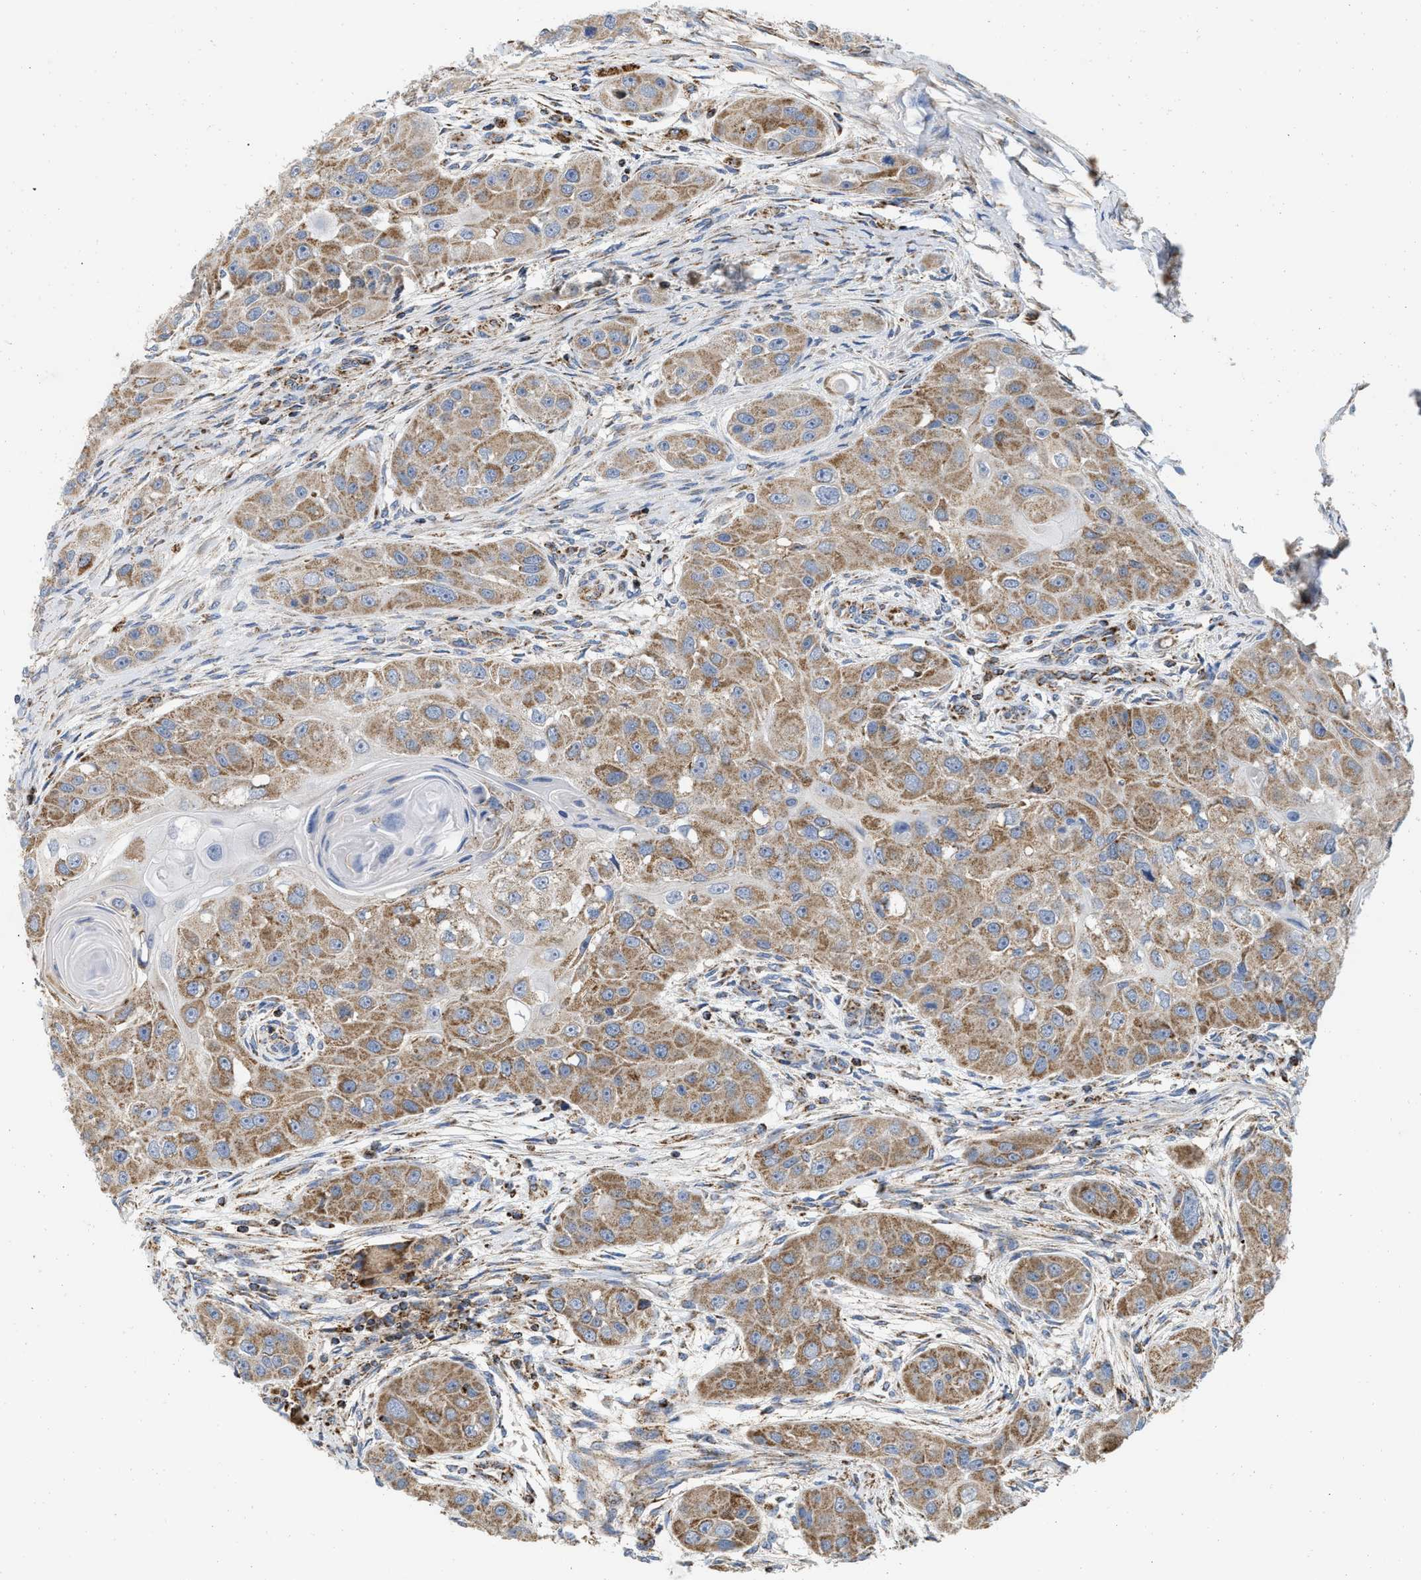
{"staining": {"intensity": "moderate", "quantity": ">75%", "location": "cytoplasmic/membranous"}, "tissue": "head and neck cancer", "cell_type": "Tumor cells", "image_type": "cancer", "snomed": [{"axis": "morphology", "description": "Normal tissue, NOS"}, {"axis": "morphology", "description": "Squamous cell carcinoma, NOS"}, {"axis": "topography", "description": "Skeletal muscle"}, {"axis": "topography", "description": "Head-Neck"}], "caption": "Immunohistochemistry of human head and neck cancer (squamous cell carcinoma) exhibits medium levels of moderate cytoplasmic/membranous positivity in approximately >75% of tumor cells.", "gene": "GRB10", "patient": {"sex": "male", "age": 51}}